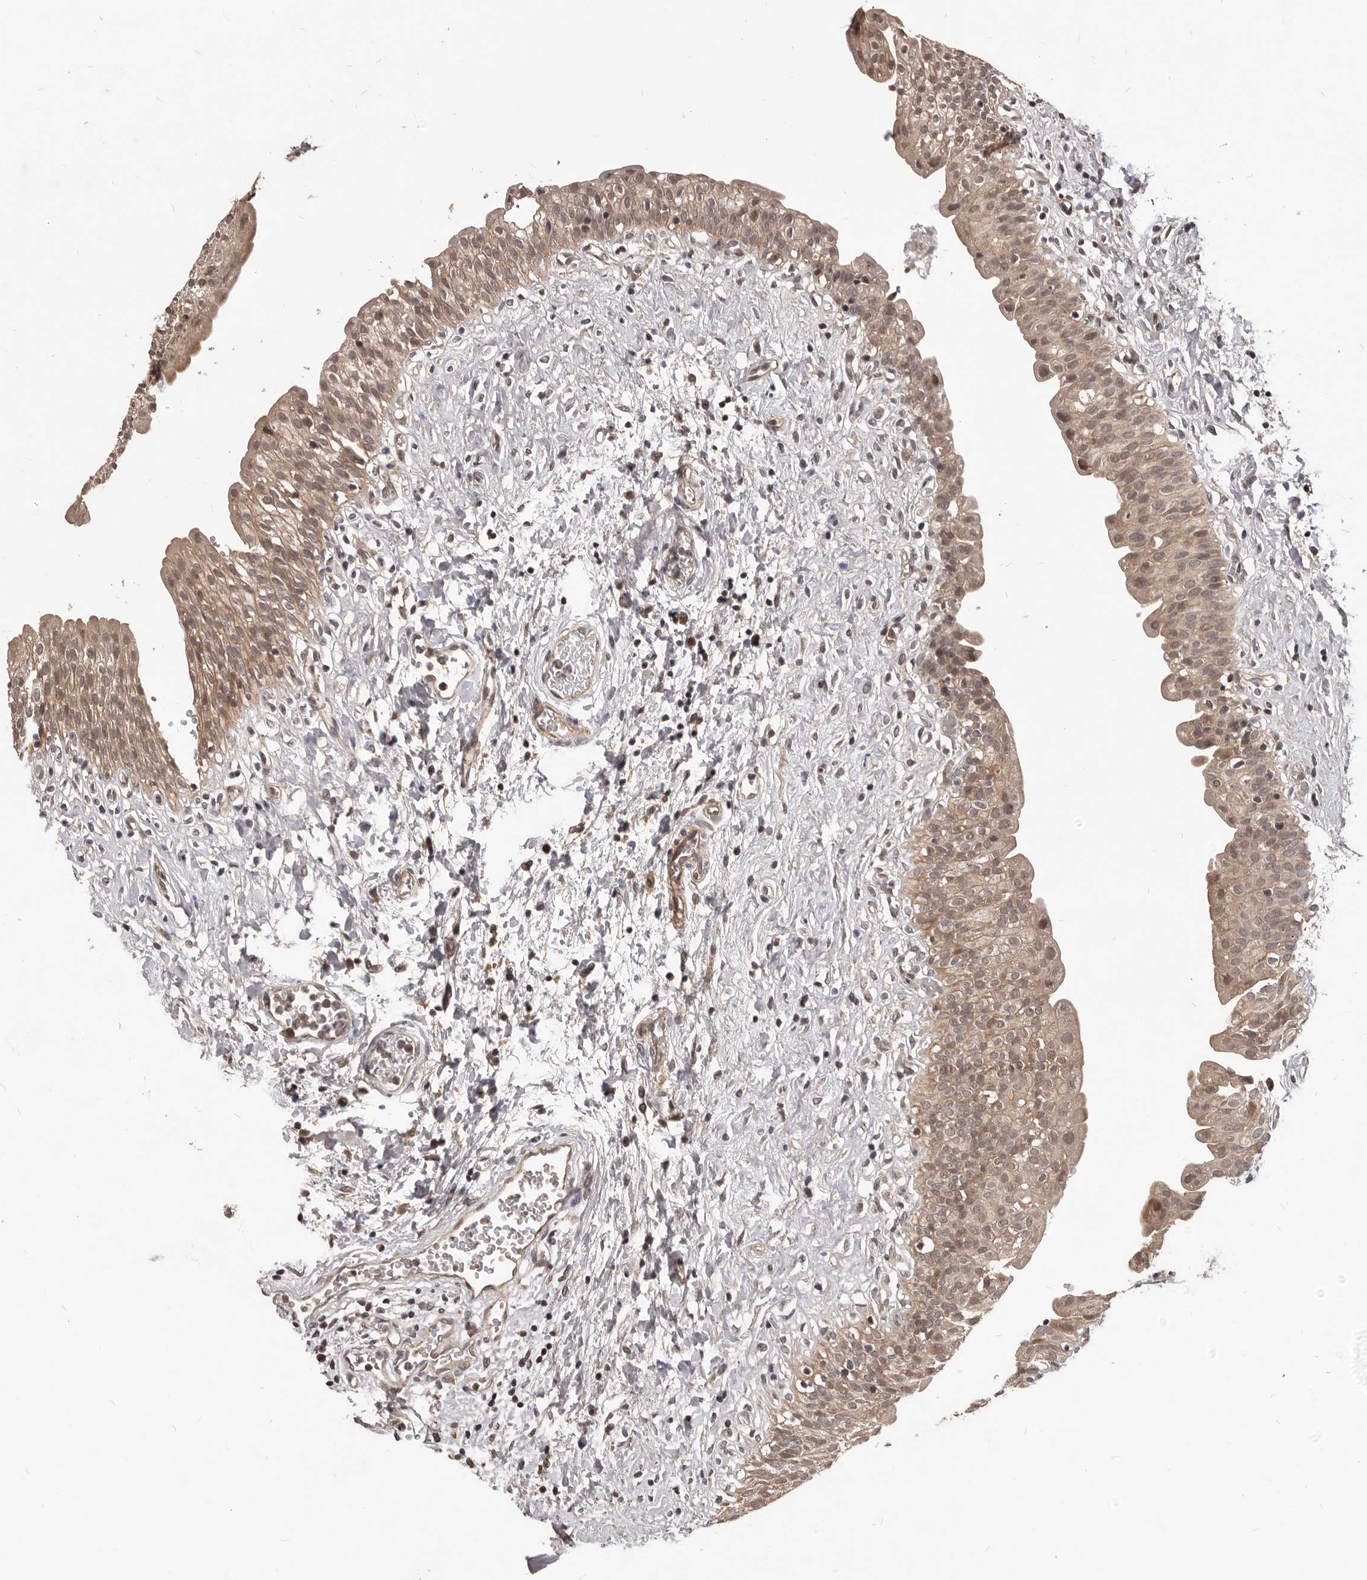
{"staining": {"intensity": "weak", "quantity": ">75%", "location": "cytoplasmic/membranous,nuclear"}, "tissue": "urinary bladder", "cell_type": "Urothelial cells", "image_type": "normal", "snomed": [{"axis": "morphology", "description": "Normal tissue, NOS"}, {"axis": "topography", "description": "Urinary bladder"}], "caption": "Immunohistochemical staining of normal urinary bladder reveals low levels of weak cytoplasmic/membranous,nuclear expression in approximately >75% of urothelial cells.", "gene": "GABPB2", "patient": {"sex": "male", "age": 51}}